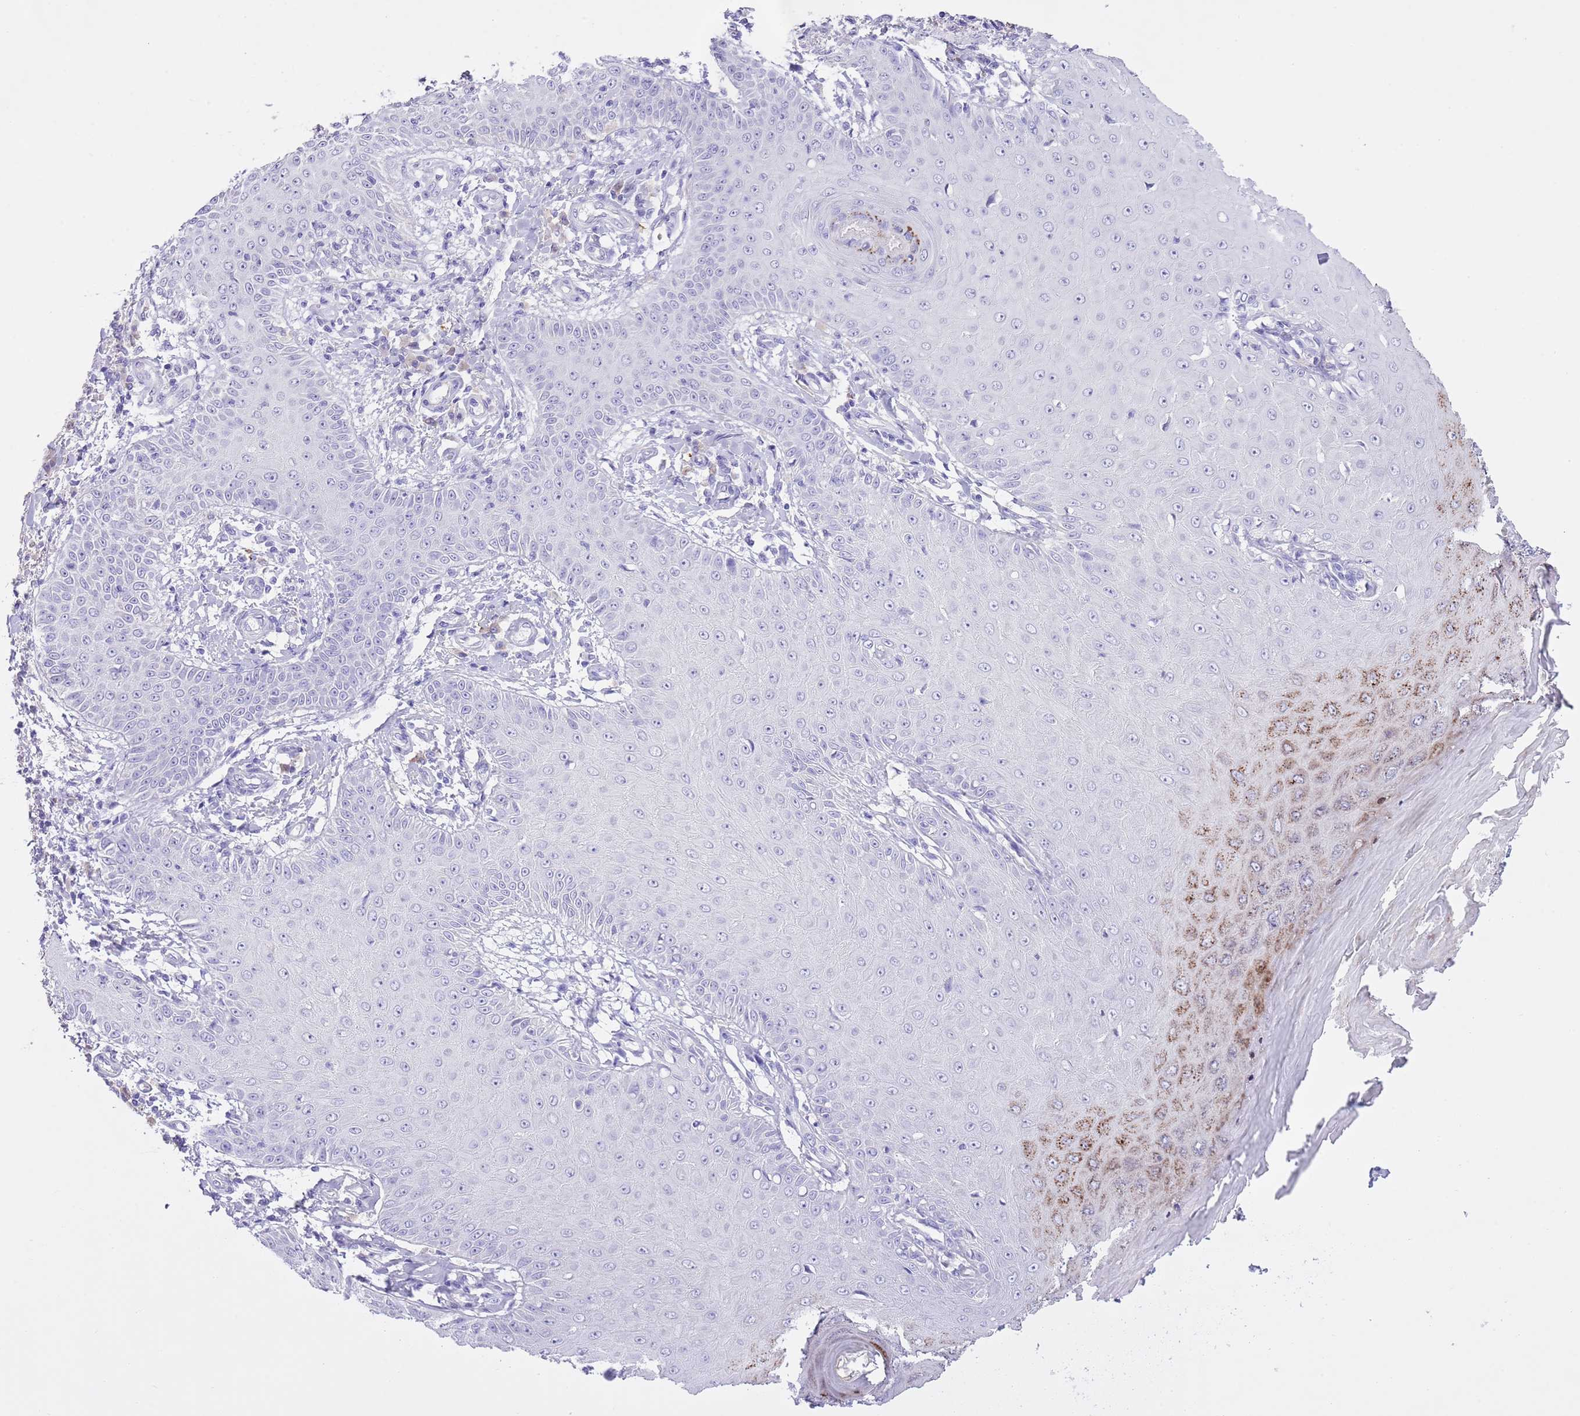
{"staining": {"intensity": "moderate", "quantity": "<25%", "location": "cytoplasmic/membranous"}, "tissue": "skin cancer", "cell_type": "Tumor cells", "image_type": "cancer", "snomed": [{"axis": "morphology", "description": "Squamous cell carcinoma, NOS"}, {"axis": "topography", "description": "Skin"}], "caption": "IHC histopathology image of neoplastic tissue: human skin cancer stained using immunohistochemistry (IHC) reveals low levels of moderate protein expression localized specifically in the cytoplasmic/membranous of tumor cells, appearing as a cytoplasmic/membranous brown color.", "gene": "CLEC2A", "patient": {"sex": "male", "age": 70}}